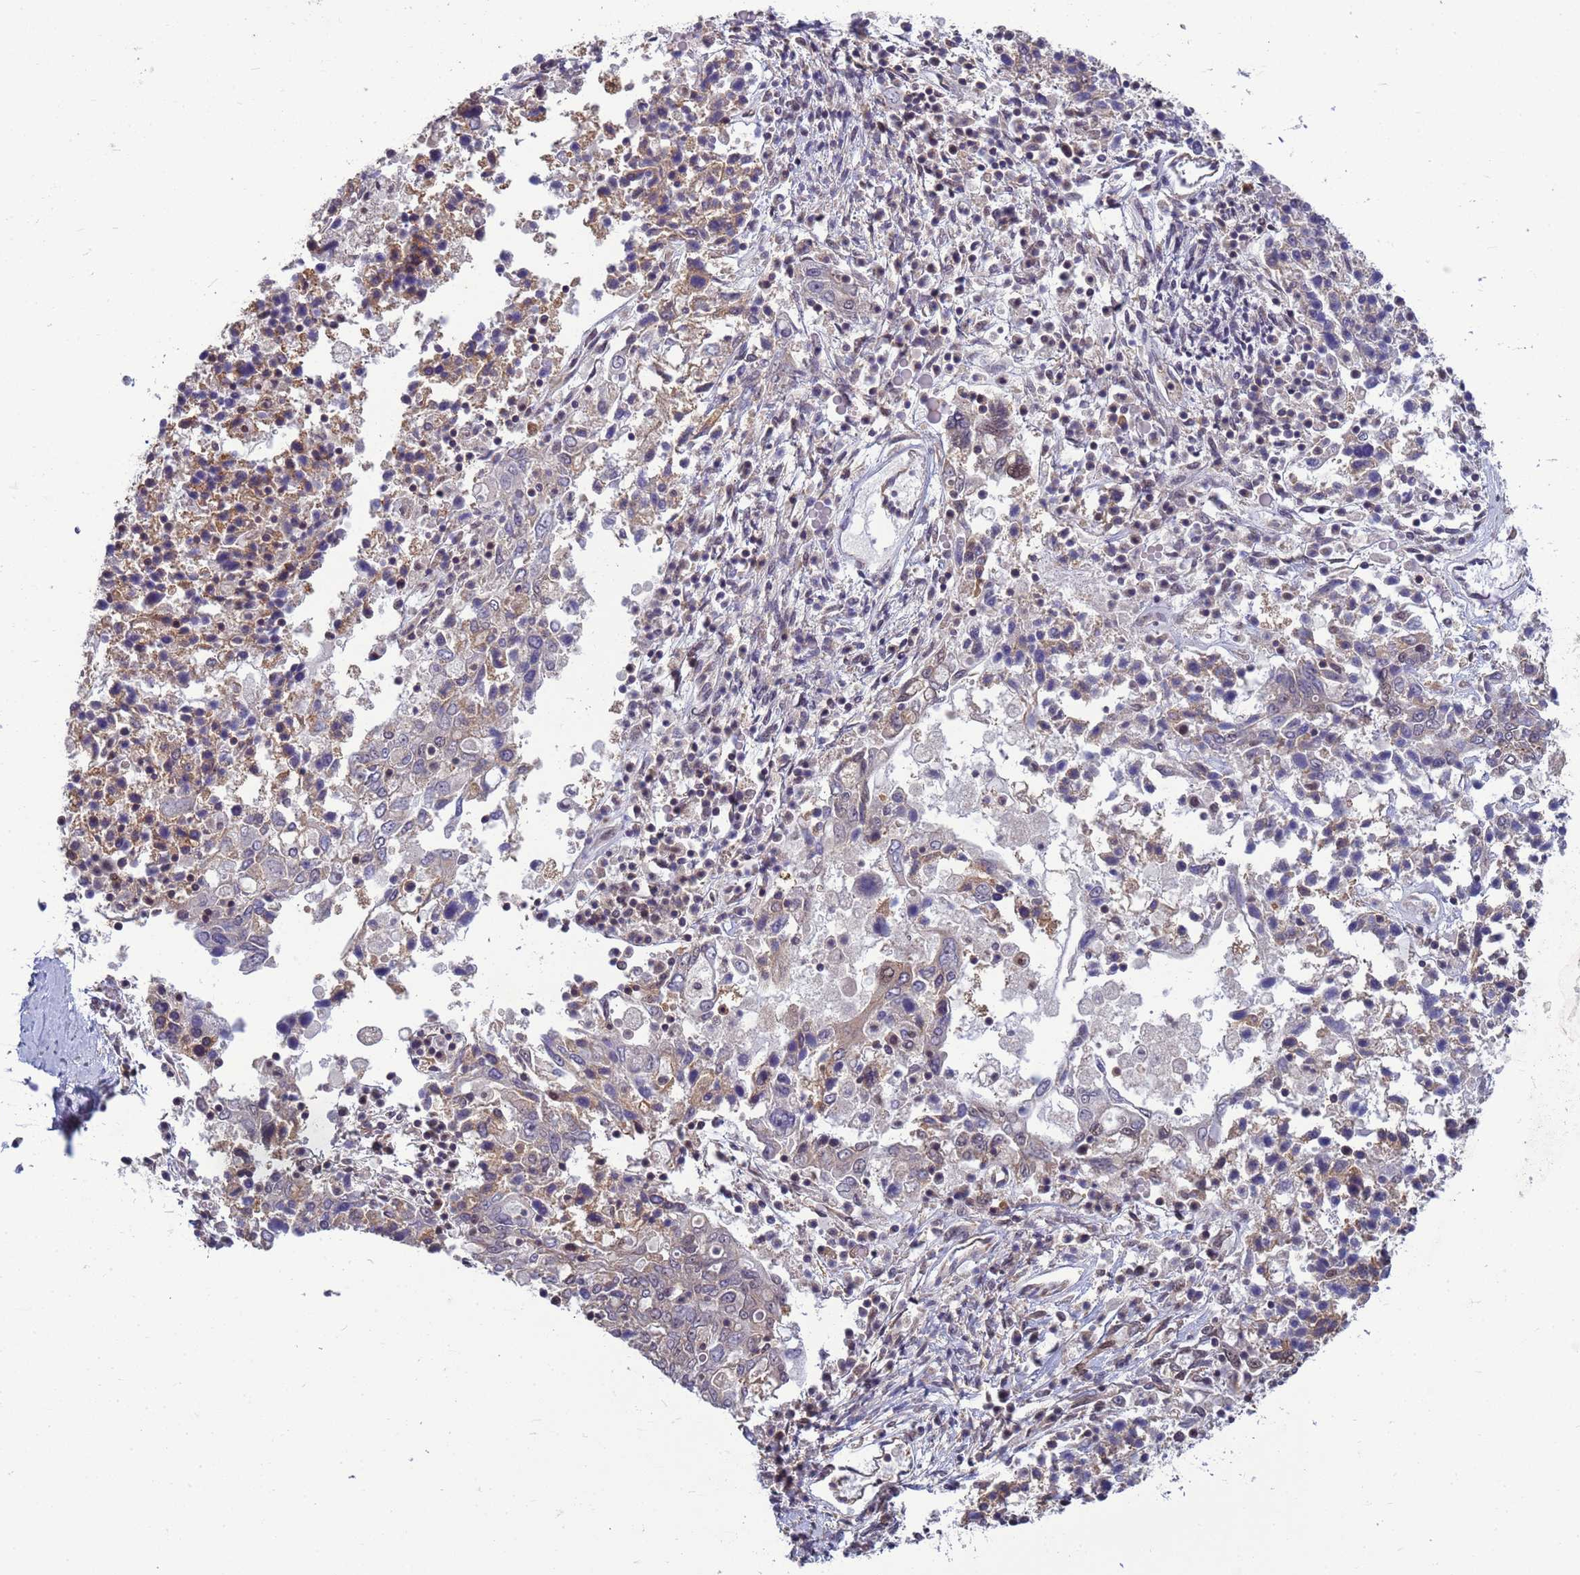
{"staining": {"intensity": "weak", "quantity": "<25%", "location": "nuclear"}, "tissue": "ovarian cancer", "cell_type": "Tumor cells", "image_type": "cancer", "snomed": [{"axis": "morphology", "description": "Carcinoma, endometroid"}, {"axis": "topography", "description": "Ovary"}], "caption": "This photomicrograph is of ovarian cancer (endometroid carcinoma) stained with immunohistochemistry to label a protein in brown with the nuclei are counter-stained blue. There is no expression in tumor cells.", "gene": "NSL1", "patient": {"sex": "female", "age": 62}}